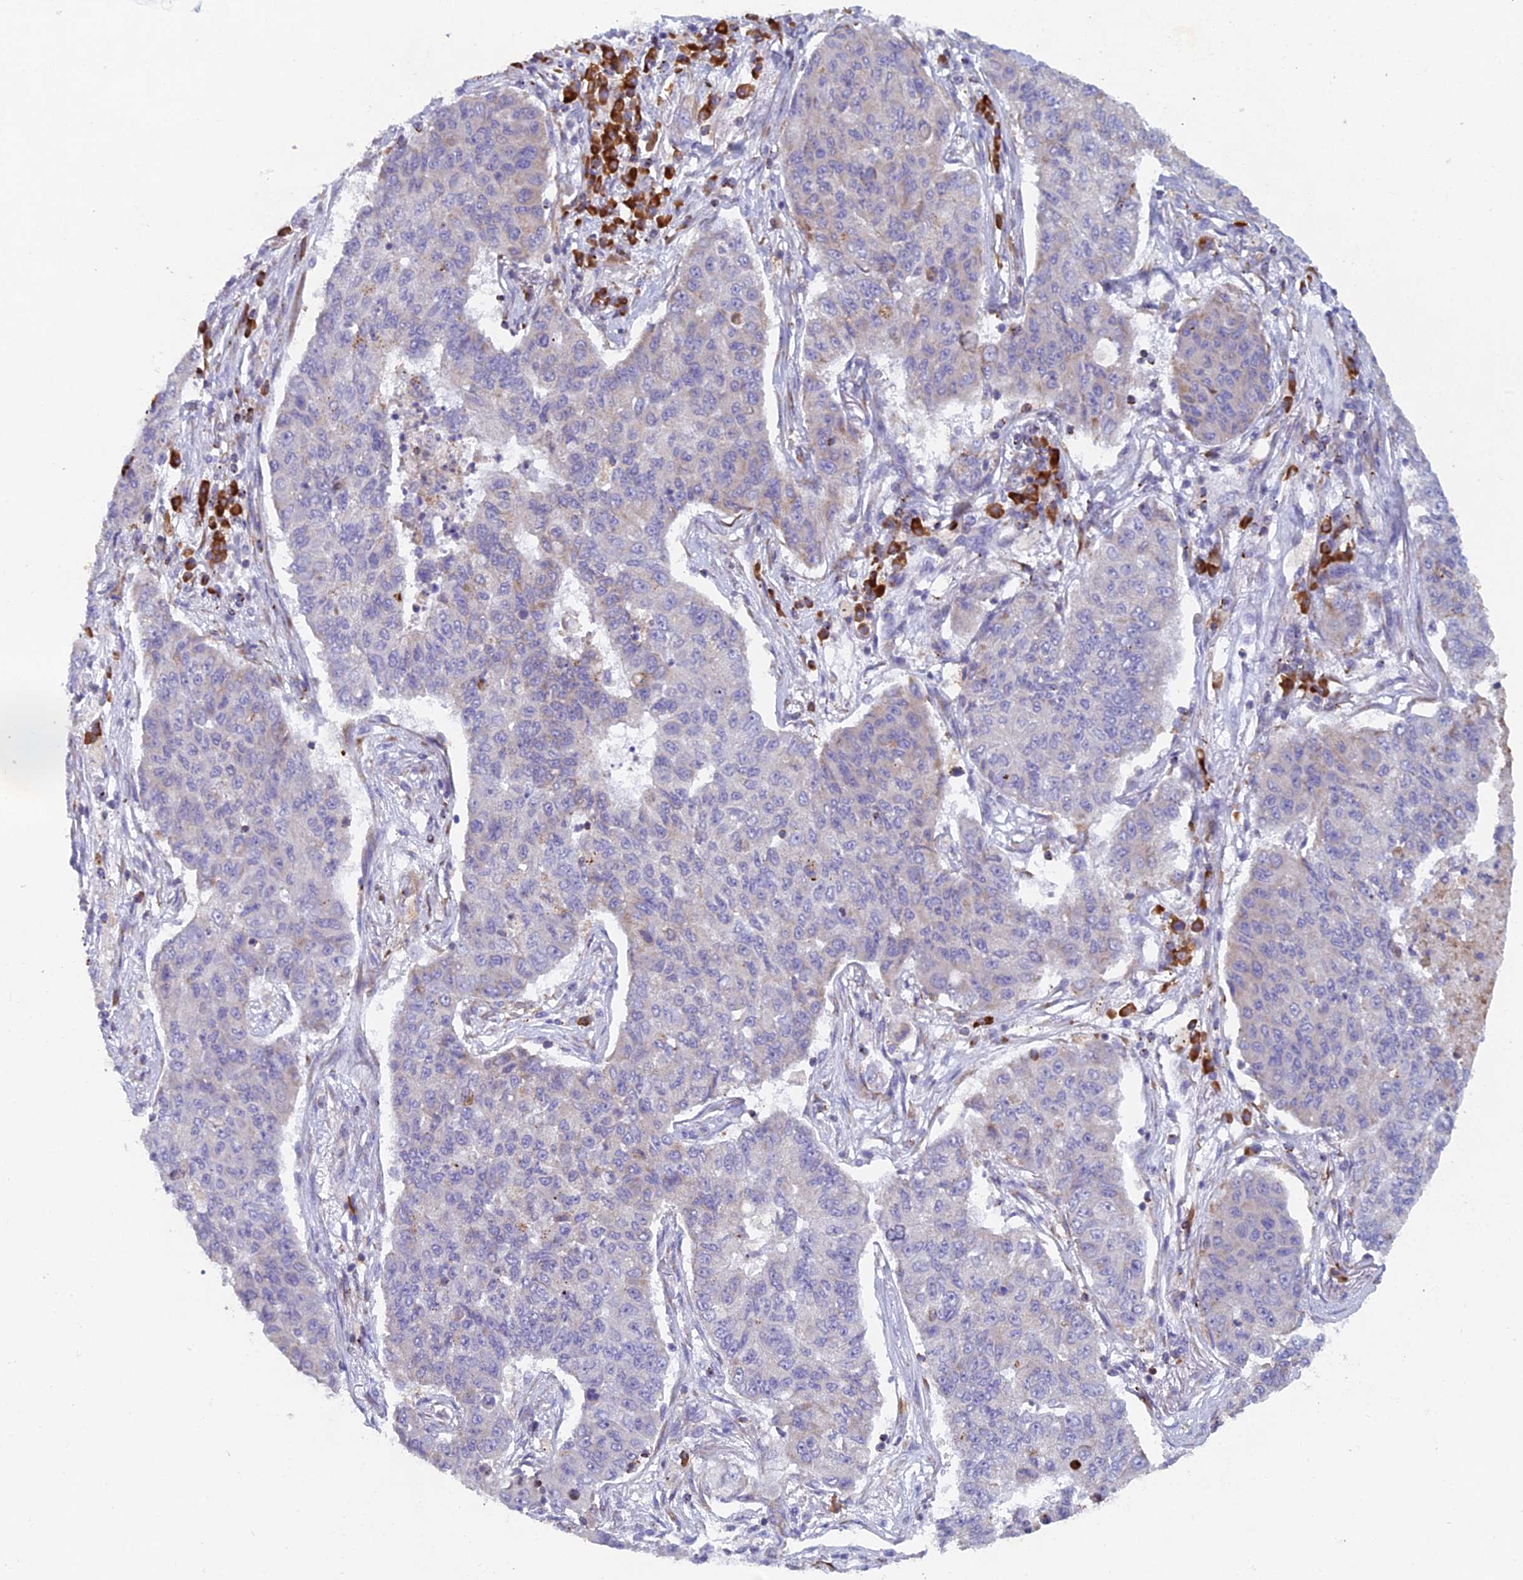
{"staining": {"intensity": "weak", "quantity": "<25%", "location": "cytoplasmic/membranous"}, "tissue": "lung cancer", "cell_type": "Tumor cells", "image_type": "cancer", "snomed": [{"axis": "morphology", "description": "Squamous cell carcinoma, NOS"}, {"axis": "topography", "description": "Lung"}], "caption": "DAB immunohistochemical staining of lung cancer exhibits no significant staining in tumor cells.", "gene": "ABI3BP", "patient": {"sex": "male", "age": 74}}